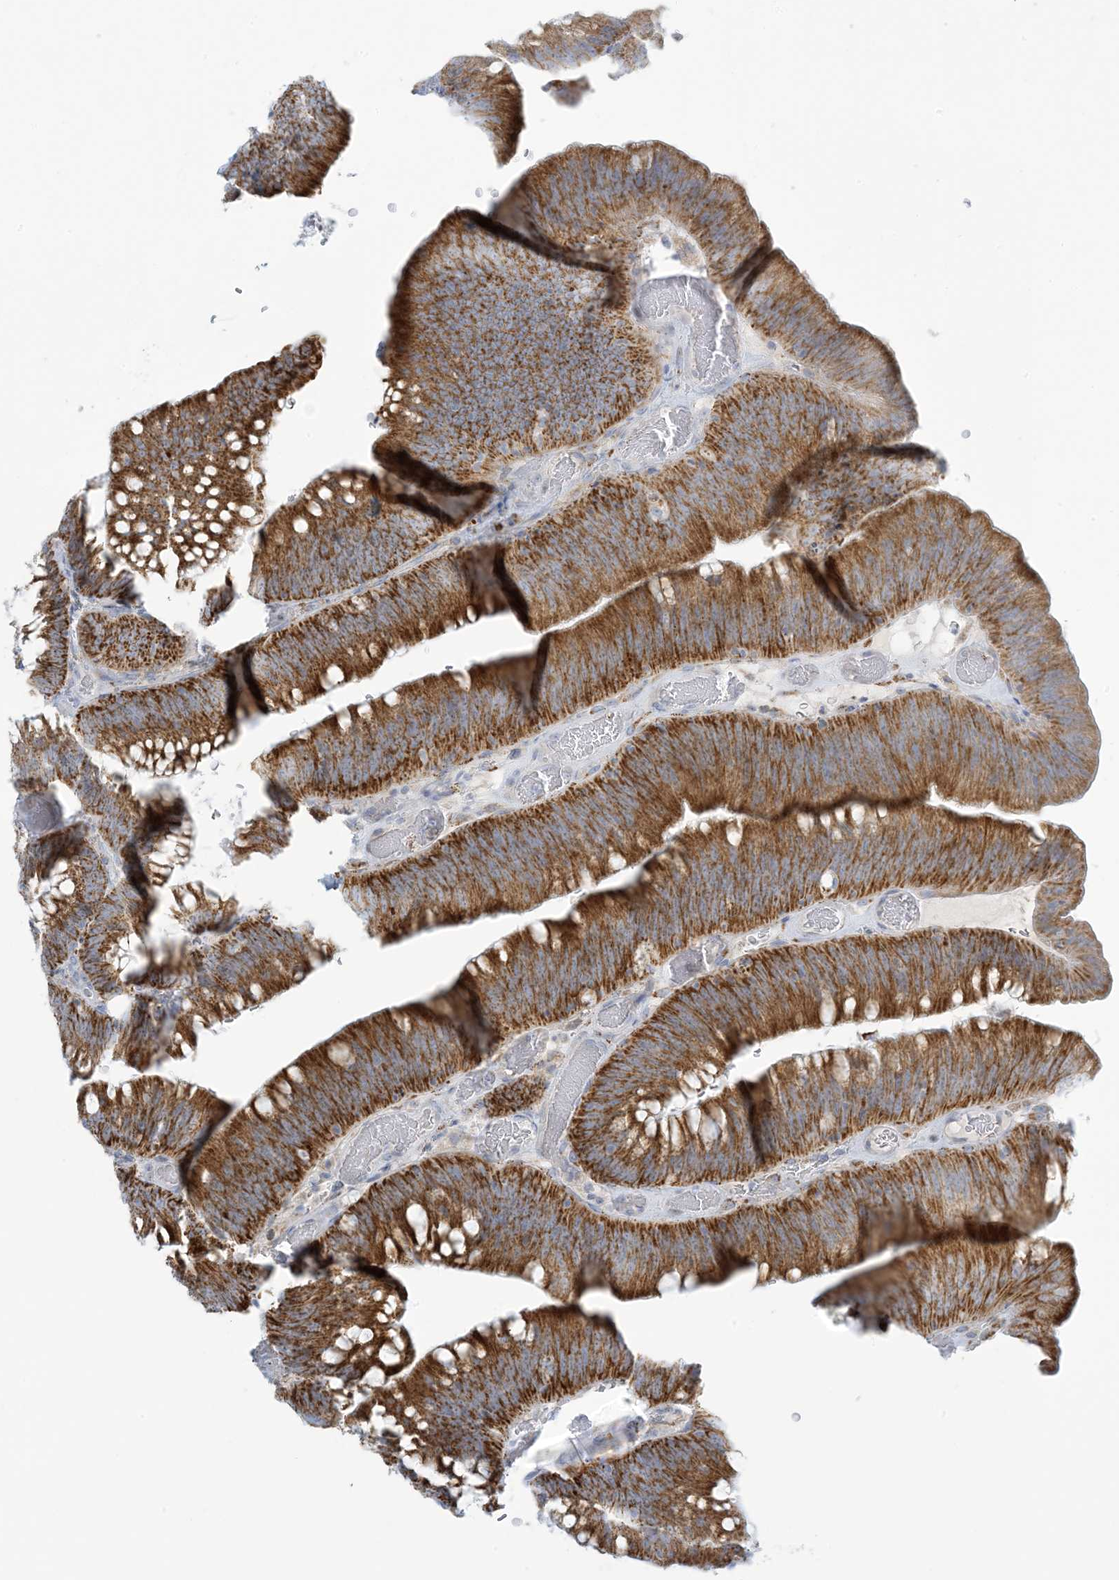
{"staining": {"intensity": "strong", "quantity": ">75%", "location": "cytoplasmic/membranous"}, "tissue": "colorectal cancer", "cell_type": "Tumor cells", "image_type": "cancer", "snomed": [{"axis": "morphology", "description": "Normal tissue, NOS"}, {"axis": "topography", "description": "Colon"}], "caption": "Tumor cells reveal high levels of strong cytoplasmic/membranous positivity in about >75% of cells in human colorectal cancer.", "gene": "ZDHHC4", "patient": {"sex": "female", "age": 82}}